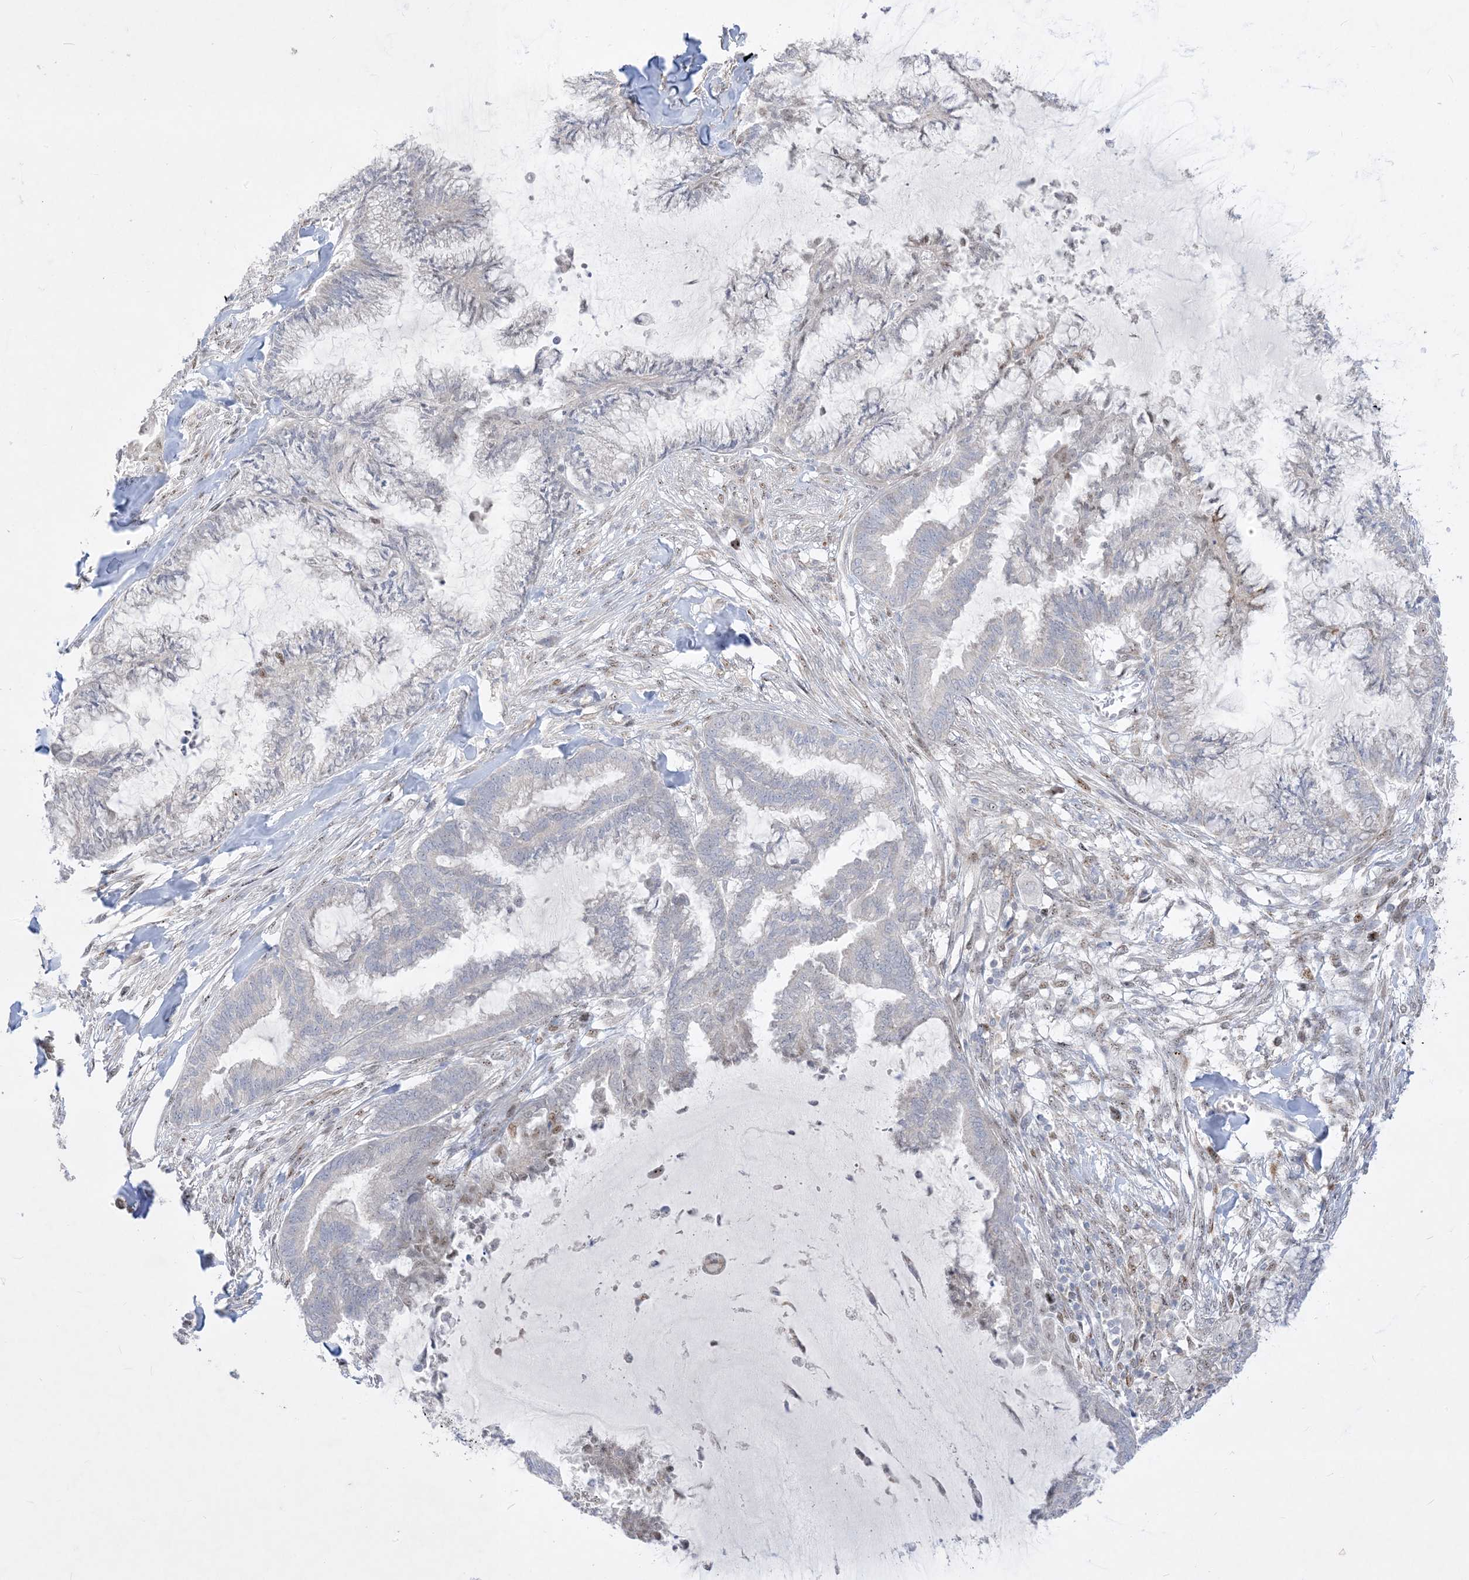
{"staining": {"intensity": "negative", "quantity": "none", "location": "none"}, "tissue": "endometrial cancer", "cell_type": "Tumor cells", "image_type": "cancer", "snomed": [{"axis": "morphology", "description": "Adenocarcinoma, NOS"}, {"axis": "topography", "description": "Endometrium"}], "caption": "Tumor cells show no significant positivity in endometrial cancer. (Stains: DAB (3,3'-diaminobenzidine) immunohistochemistry with hematoxylin counter stain, Microscopy: brightfield microscopy at high magnification).", "gene": "BHLHE40", "patient": {"sex": "female", "age": 86}}